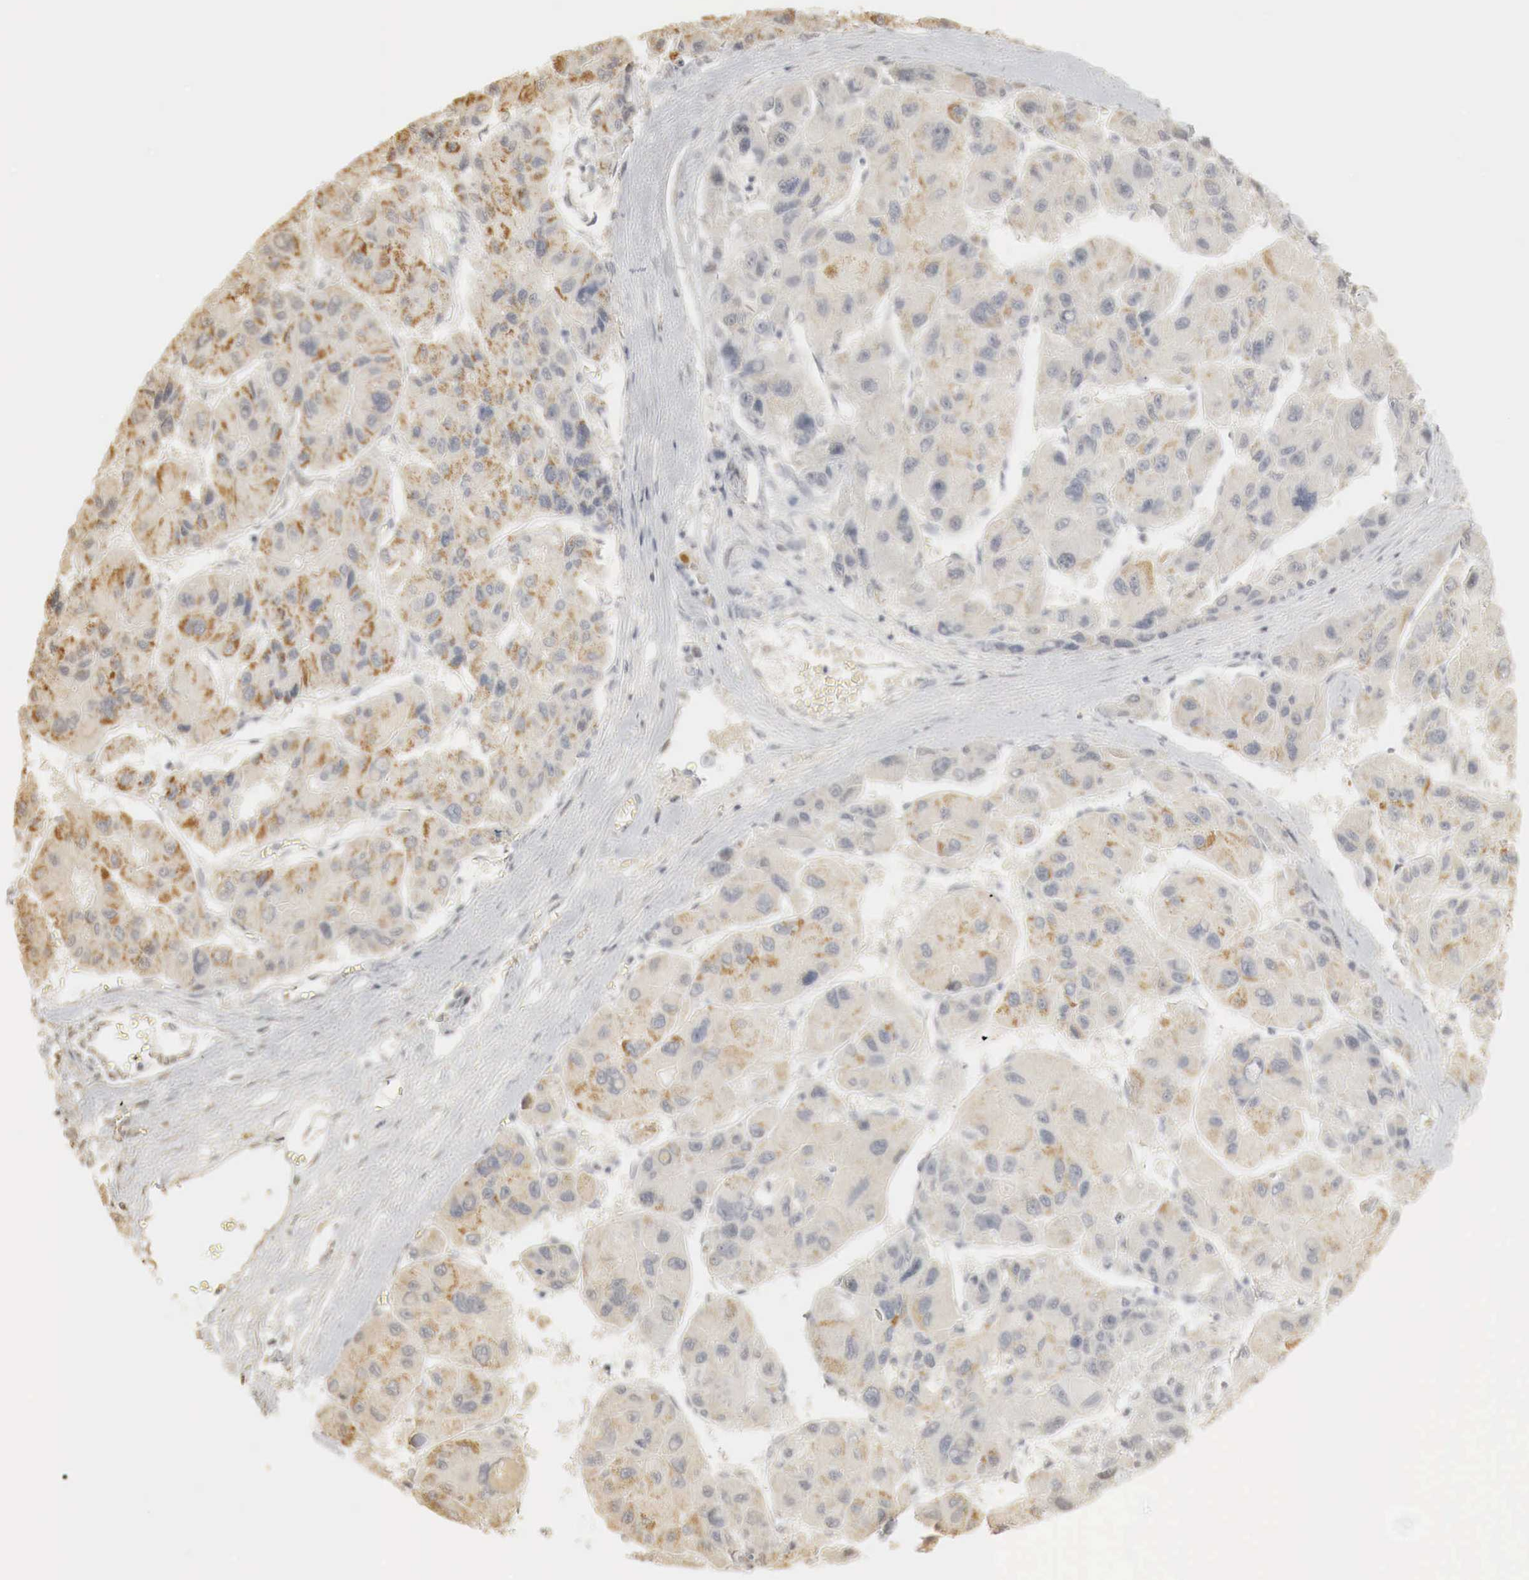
{"staining": {"intensity": "moderate", "quantity": "25%-75%", "location": "cytoplasmic/membranous"}, "tissue": "liver cancer", "cell_type": "Tumor cells", "image_type": "cancer", "snomed": [{"axis": "morphology", "description": "Carcinoma, Hepatocellular, NOS"}, {"axis": "topography", "description": "Liver"}], "caption": "Tumor cells reveal medium levels of moderate cytoplasmic/membranous positivity in approximately 25%-75% of cells in human liver cancer (hepatocellular carcinoma).", "gene": "ERBB4", "patient": {"sex": "male", "age": 64}}